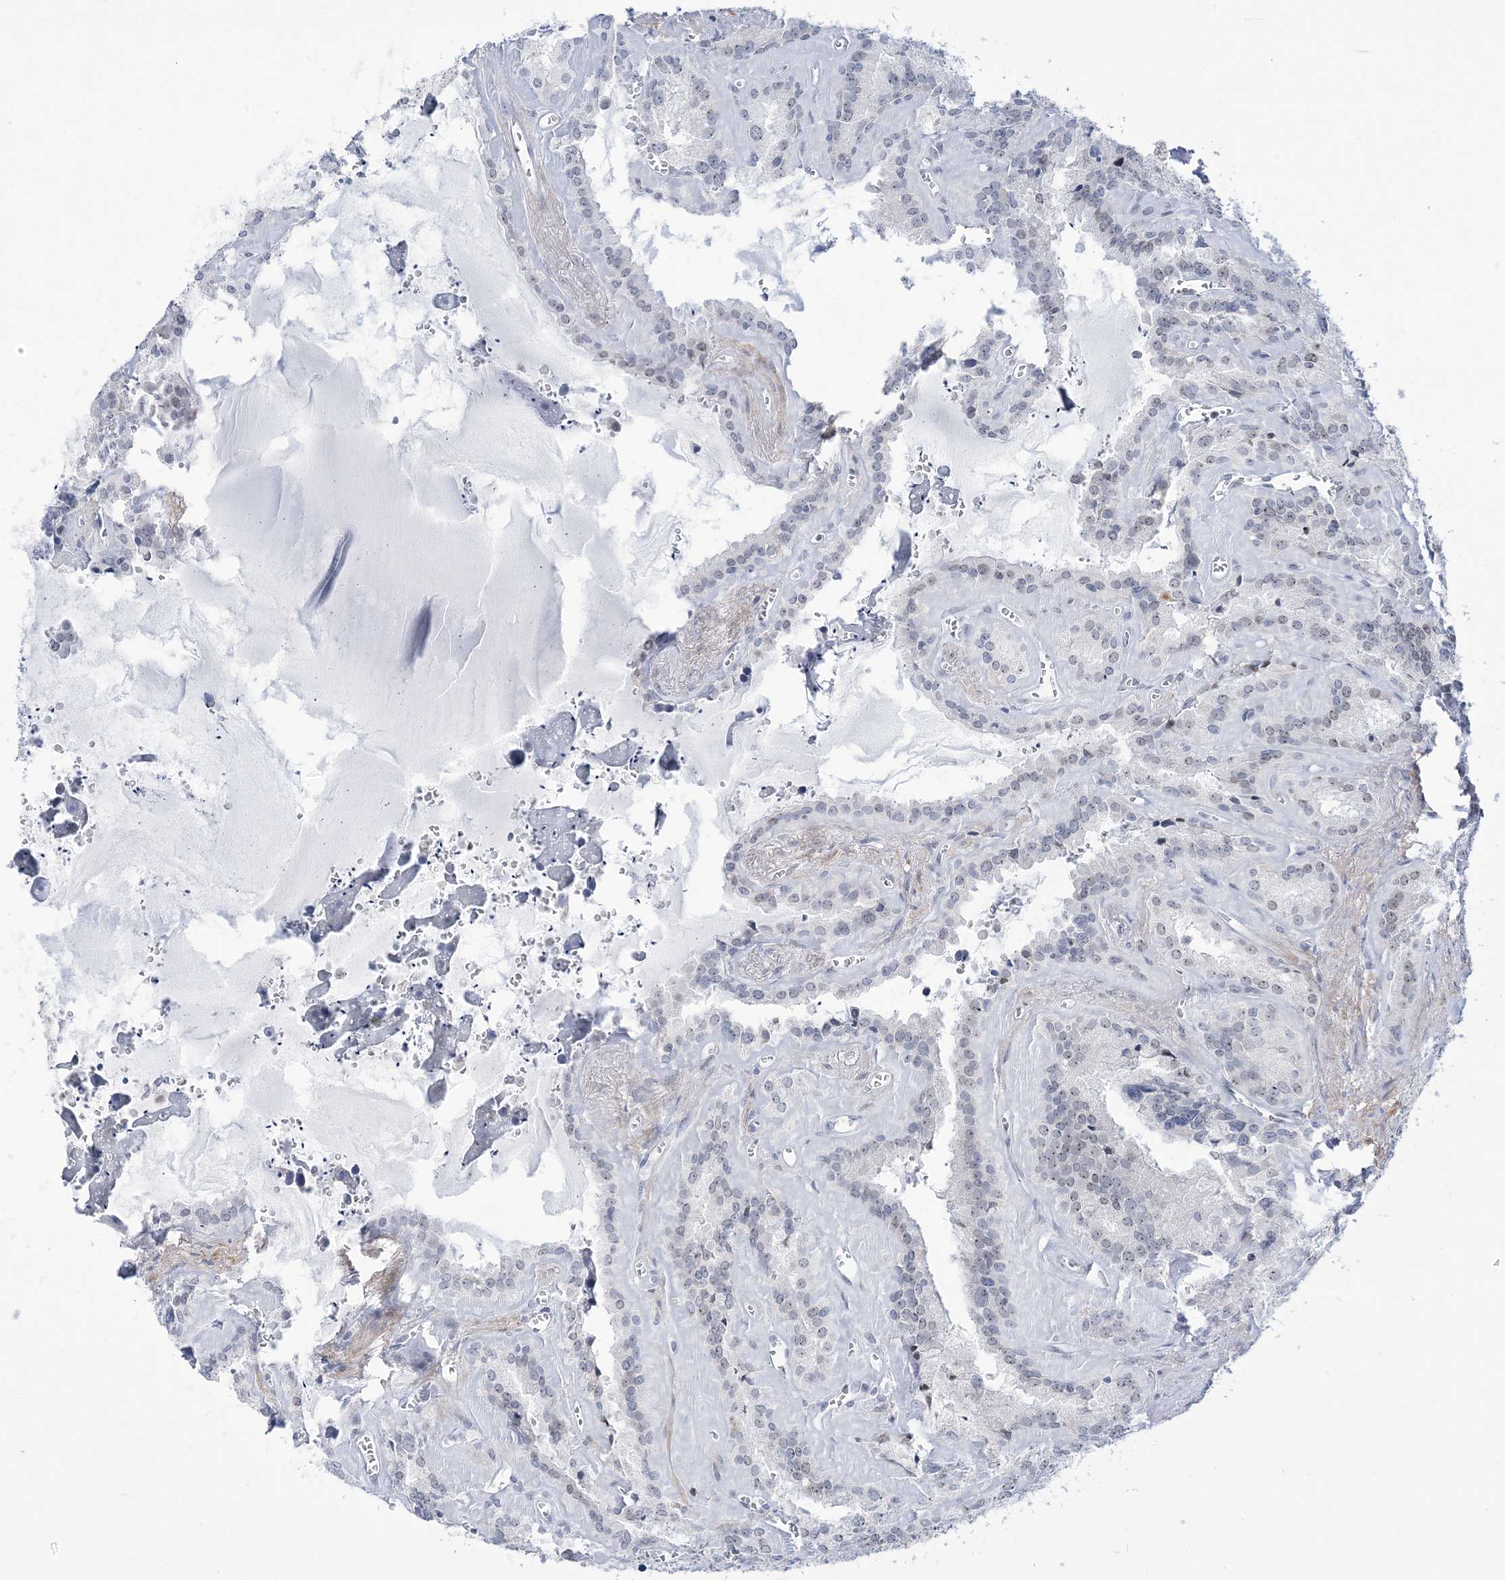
{"staining": {"intensity": "moderate", "quantity": "25%-75%", "location": "nuclear"}, "tissue": "seminal vesicle", "cell_type": "Glandular cells", "image_type": "normal", "snomed": [{"axis": "morphology", "description": "Normal tissue, NOS"}, {"axis": "topography", "description": "Prostate"}, {"axis": "topography", "description": "Seminal veicle"}], "caption": "Seminal vesicle stained with DAB (3,3'-diaminobenzidine) immunohistochemistry (IHC) demonstrates medium levels of moderate nuclear positivity in approximately 25%-75% of glandular cells.", "gene": "DDX21", "patient": {"sex": "male", "age": 59}}